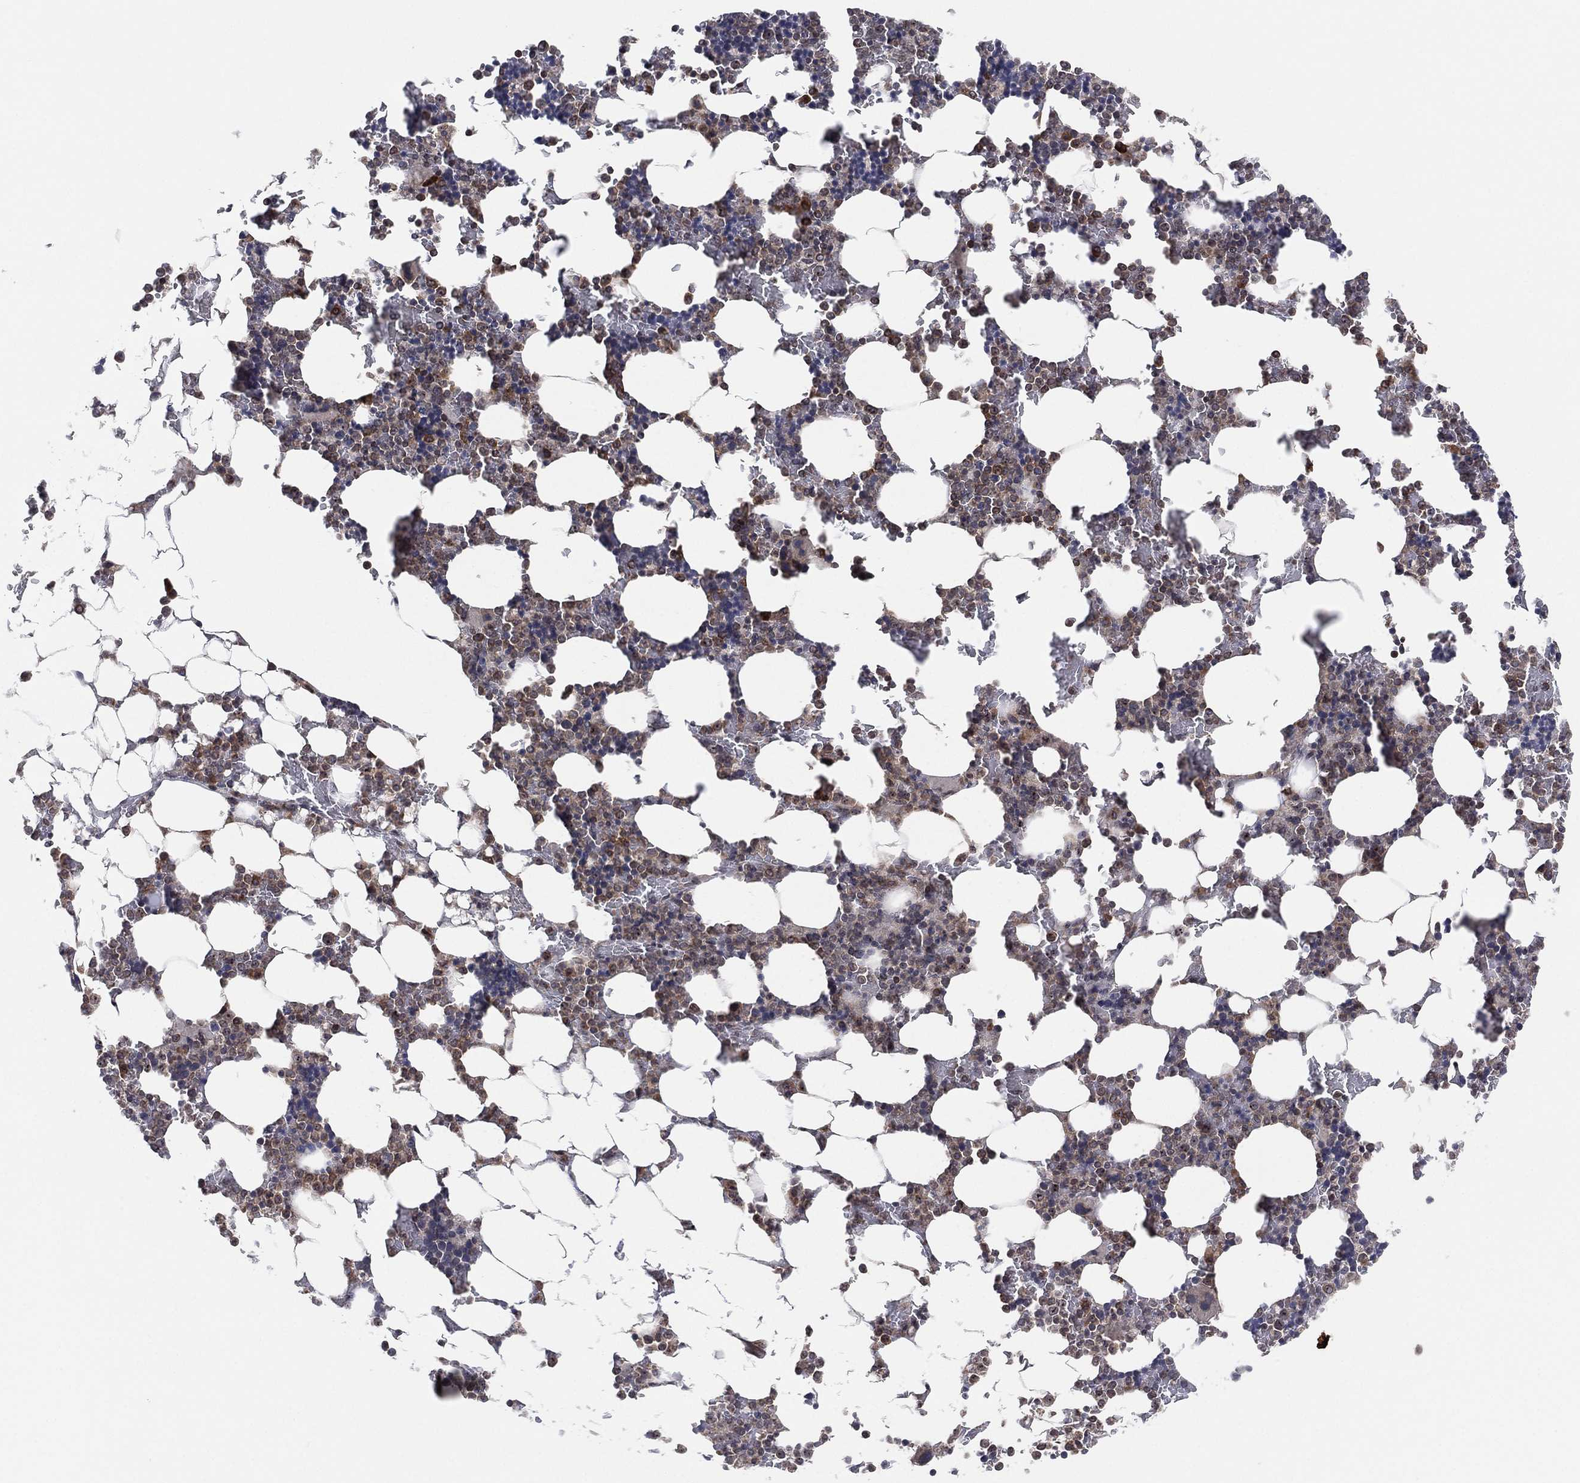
{"staining": {"intensity": "weak", "quantity": "<25%", "location": "cytoplasmic/membranous"}, "tissue": "bone marrow", "cell_type": "Hematopoietic cells", "image_type": "normal", "snomed": [{"axis": "morphology", "description": "Normal tissue, NOS"}, {"axis": "topography", "description": "Bone marrow"}], "caption": "This photomicrograph is of unremarkable bone marrow stained with immunohistochemistry to label a protein in brown with the nuclei are counter-stained blue. There is no positivity in hematopoietic cells. Brightfield microscopy of immunohistochemistry stained with DAB (3,3'-diaminobenzidine) (brown) and hematoxylin (blue), captured at high magnification.", "gene": "TMCO1", "patient": {"sex": "male", "age": 51}}